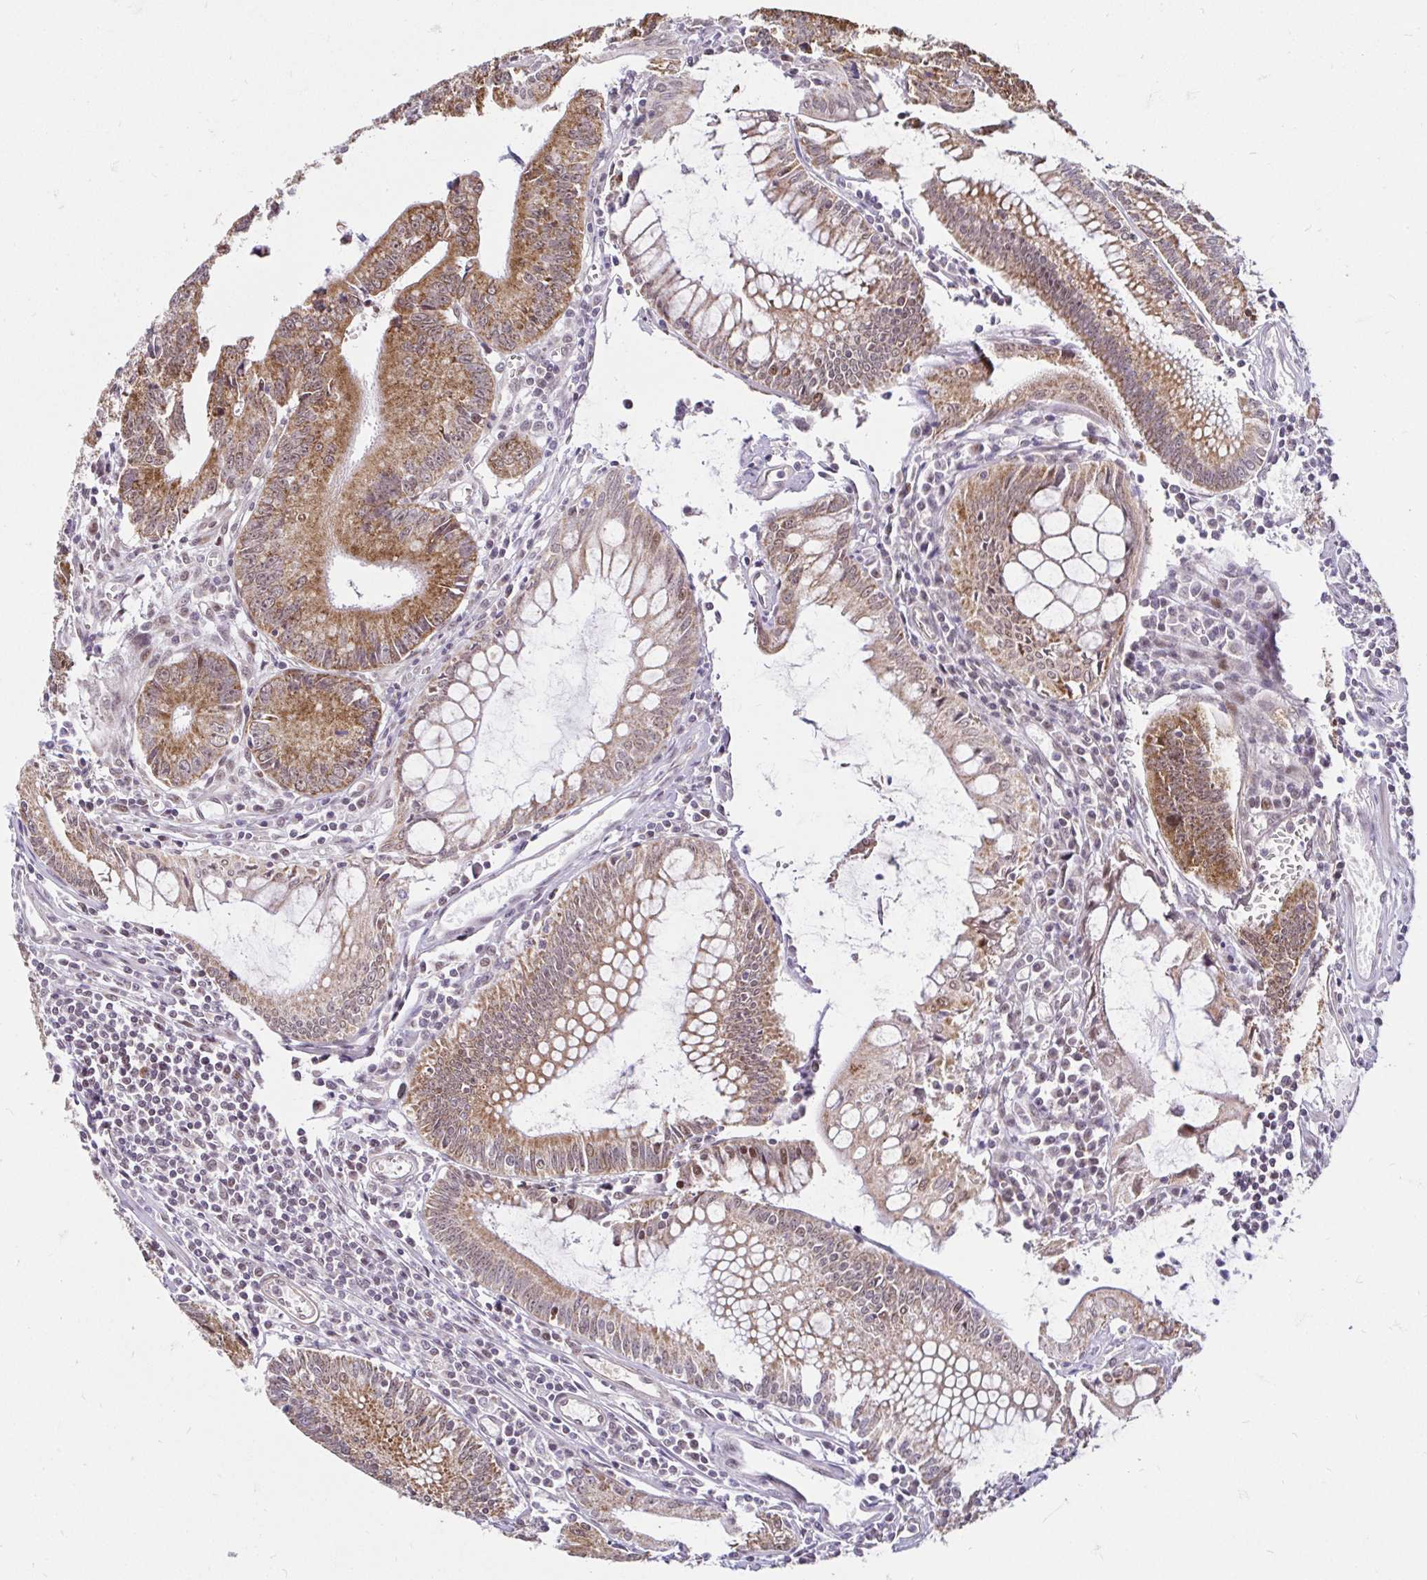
{"staining": {"intensity": "moderate", "quantity": ">75%", "location": "cytoplasmic/membranous"}, "tissue": "colorectal cancer", "cell_type": "Tumor cells", "image_type": "cancer", "snomed": [{"axis": "morphology", "description": "Adenocarcinoma, NOS"}, {"axis": "topography", "description": "Rectum"}], "caption": "A brown stain labels moderate cytoplasmic/membranous staining of a protein in colorectal cancer (adenocarcinoma) tumor cells.", "gene": "TIMM50", "patient": {"sex": "female", "age": 81}}